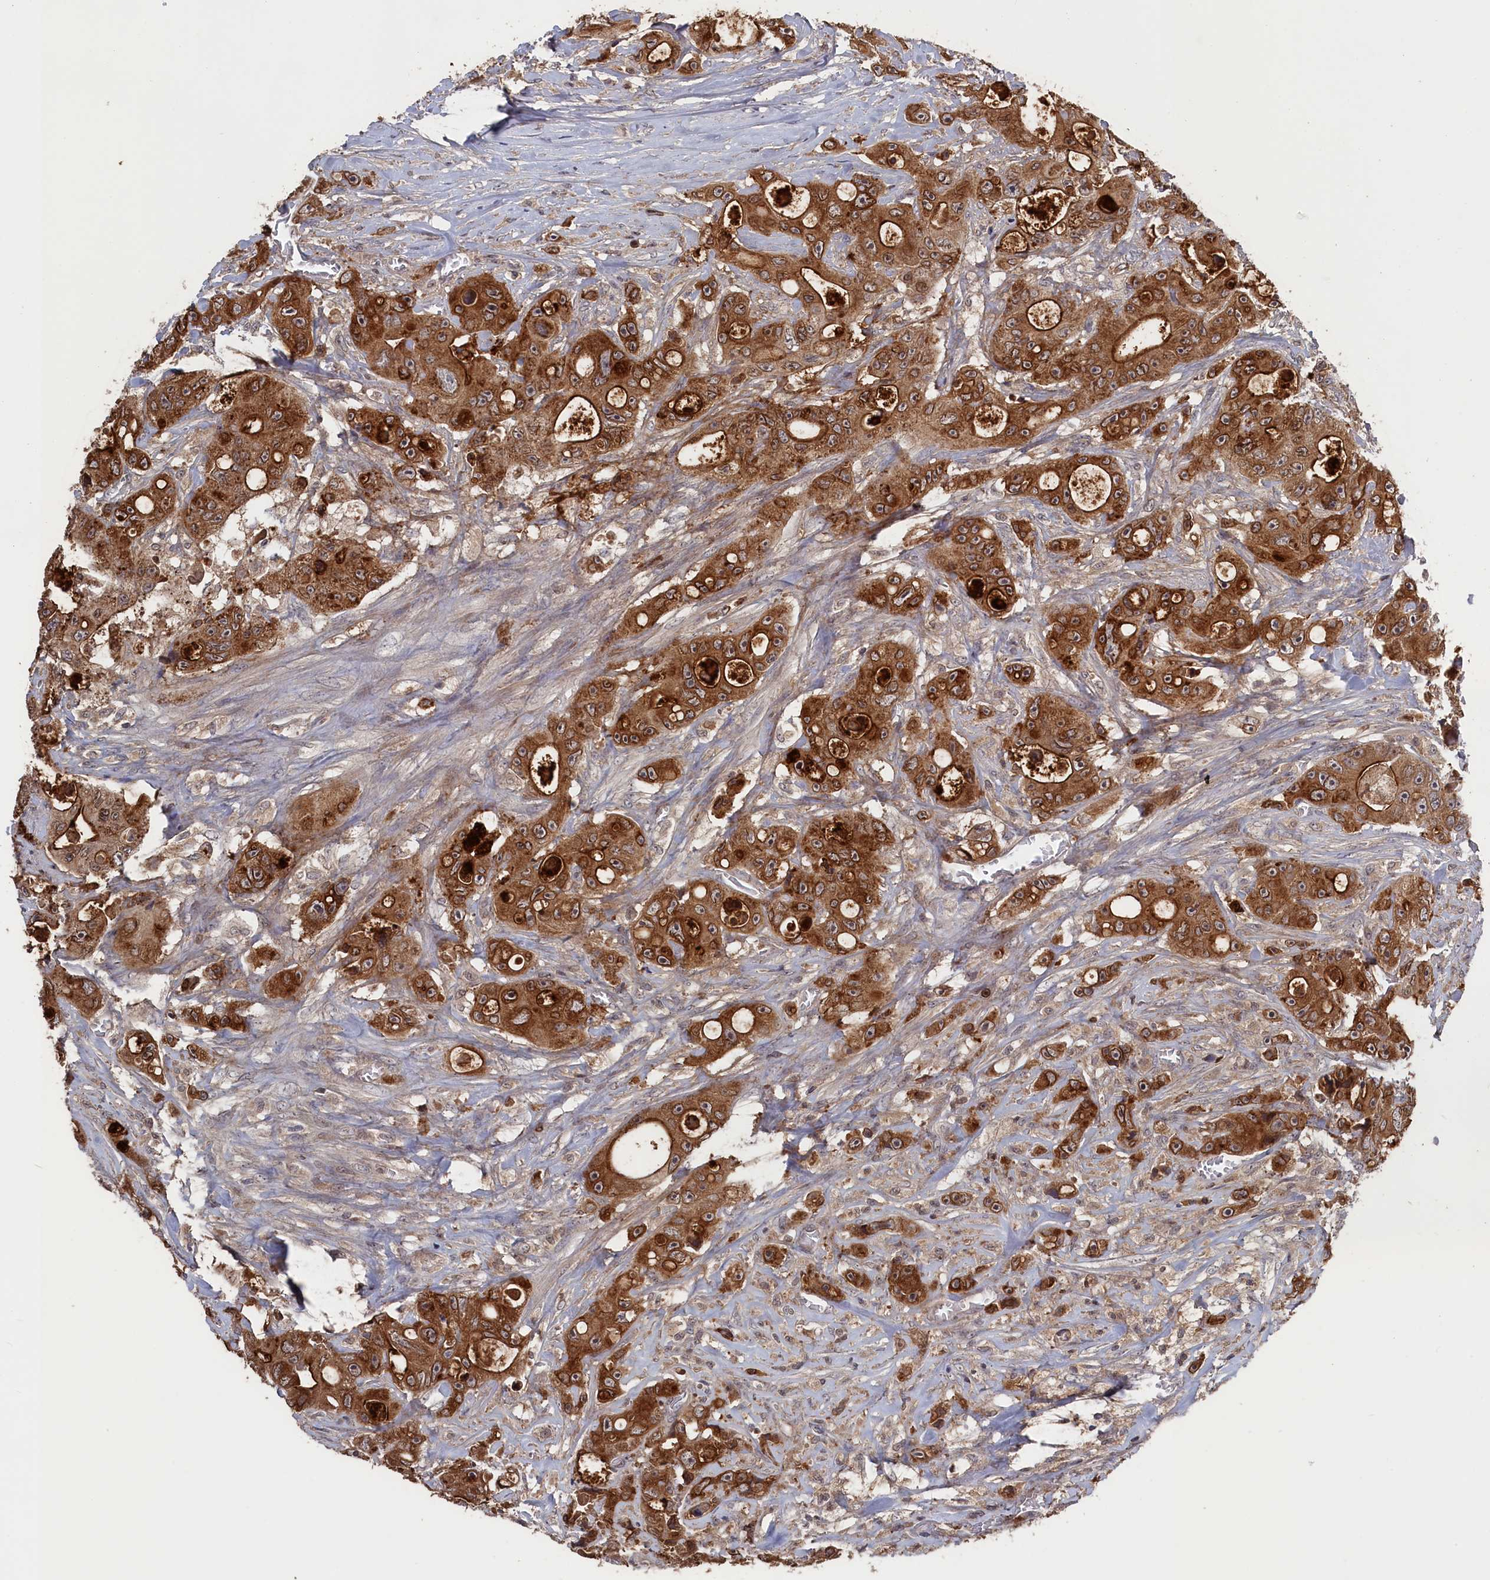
{"staining": {"intensity": "strong", "quantity": ">75%", "location": "cytoplasmic/membranous"}, "tissue": "colorectal cancer", "cell_type": "Tumor cells", "image_type": "cancer", "snomed": [{"axis": "morphology", "description": "Adenocarcinoma, NOS"}, {"axis": "topography", "description": "Colon"}], "caption": "The image displays staining of colorectal adenocarcinoma, revealing strong cytoplasmic/membranous protein positivity (brown color) within tumor cells.", "gene": "TMC5", "patient": {"sex": "female", "age": 46}}